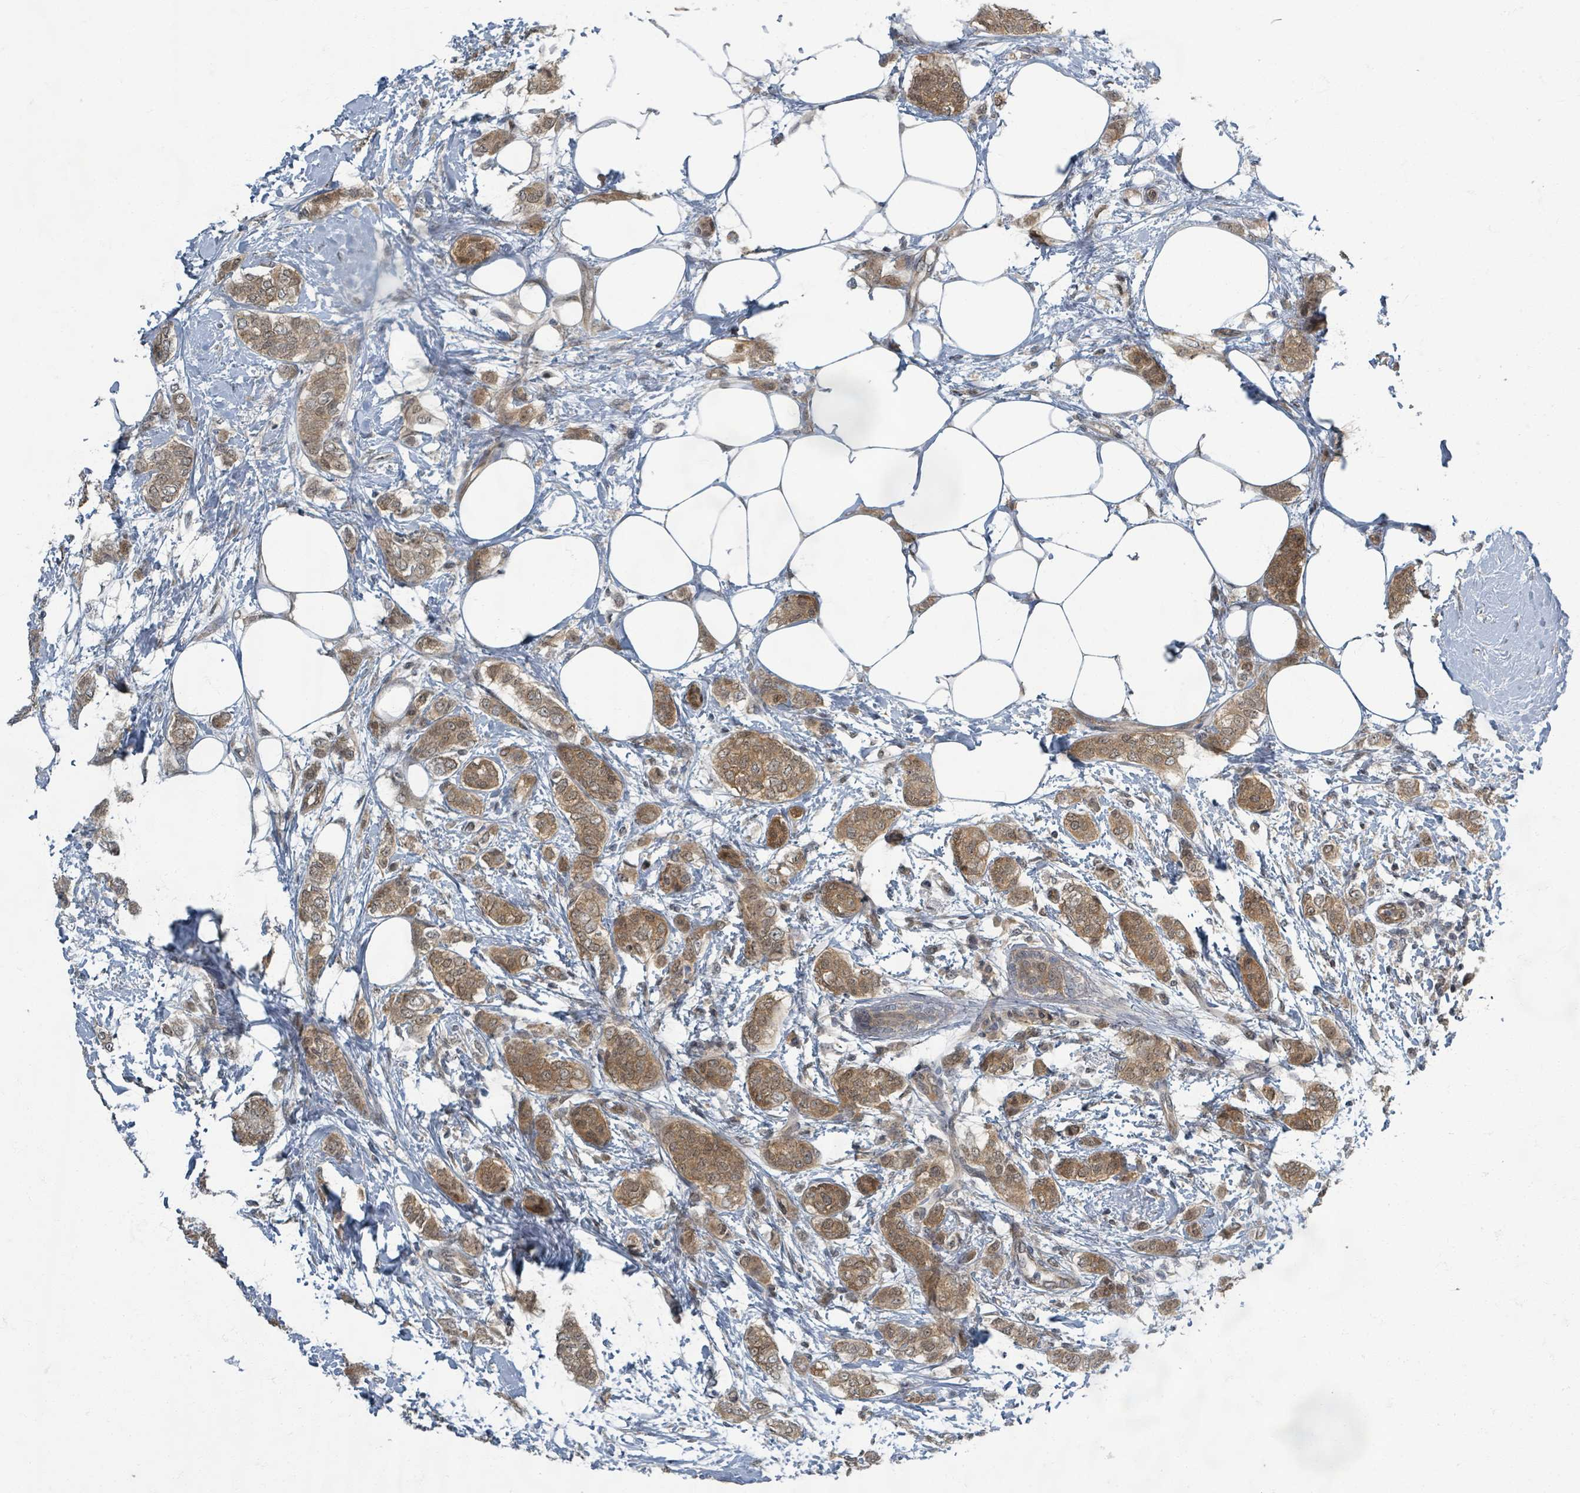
{"staining": {"intensity": "moderate", "quantity": ">75%", "location": "cytoplasmic/membranous,nuclear"}, "tissue": "breast cancer", "cell_type": "Tumor cells", "image_type": "cancer", "snomed": [{"axis": "morphology", "description": "Duct carcinoma"}, {"axis": "topography", "description": "Breast"}], "caption": "High-power microscopy captured an IHC histopathology image of invasive ductal carcinoma (breast), revealing moderate cytoplasmic/membranous and nuclear expression in approximately >75% of tumor cells. The protein is stained brown, and the nuclei are stained in blue (DAB IHC with brightfield microscopy, high magnification).", "gene": "INTS15", "patient": {"sex": "female", "age": 72}}